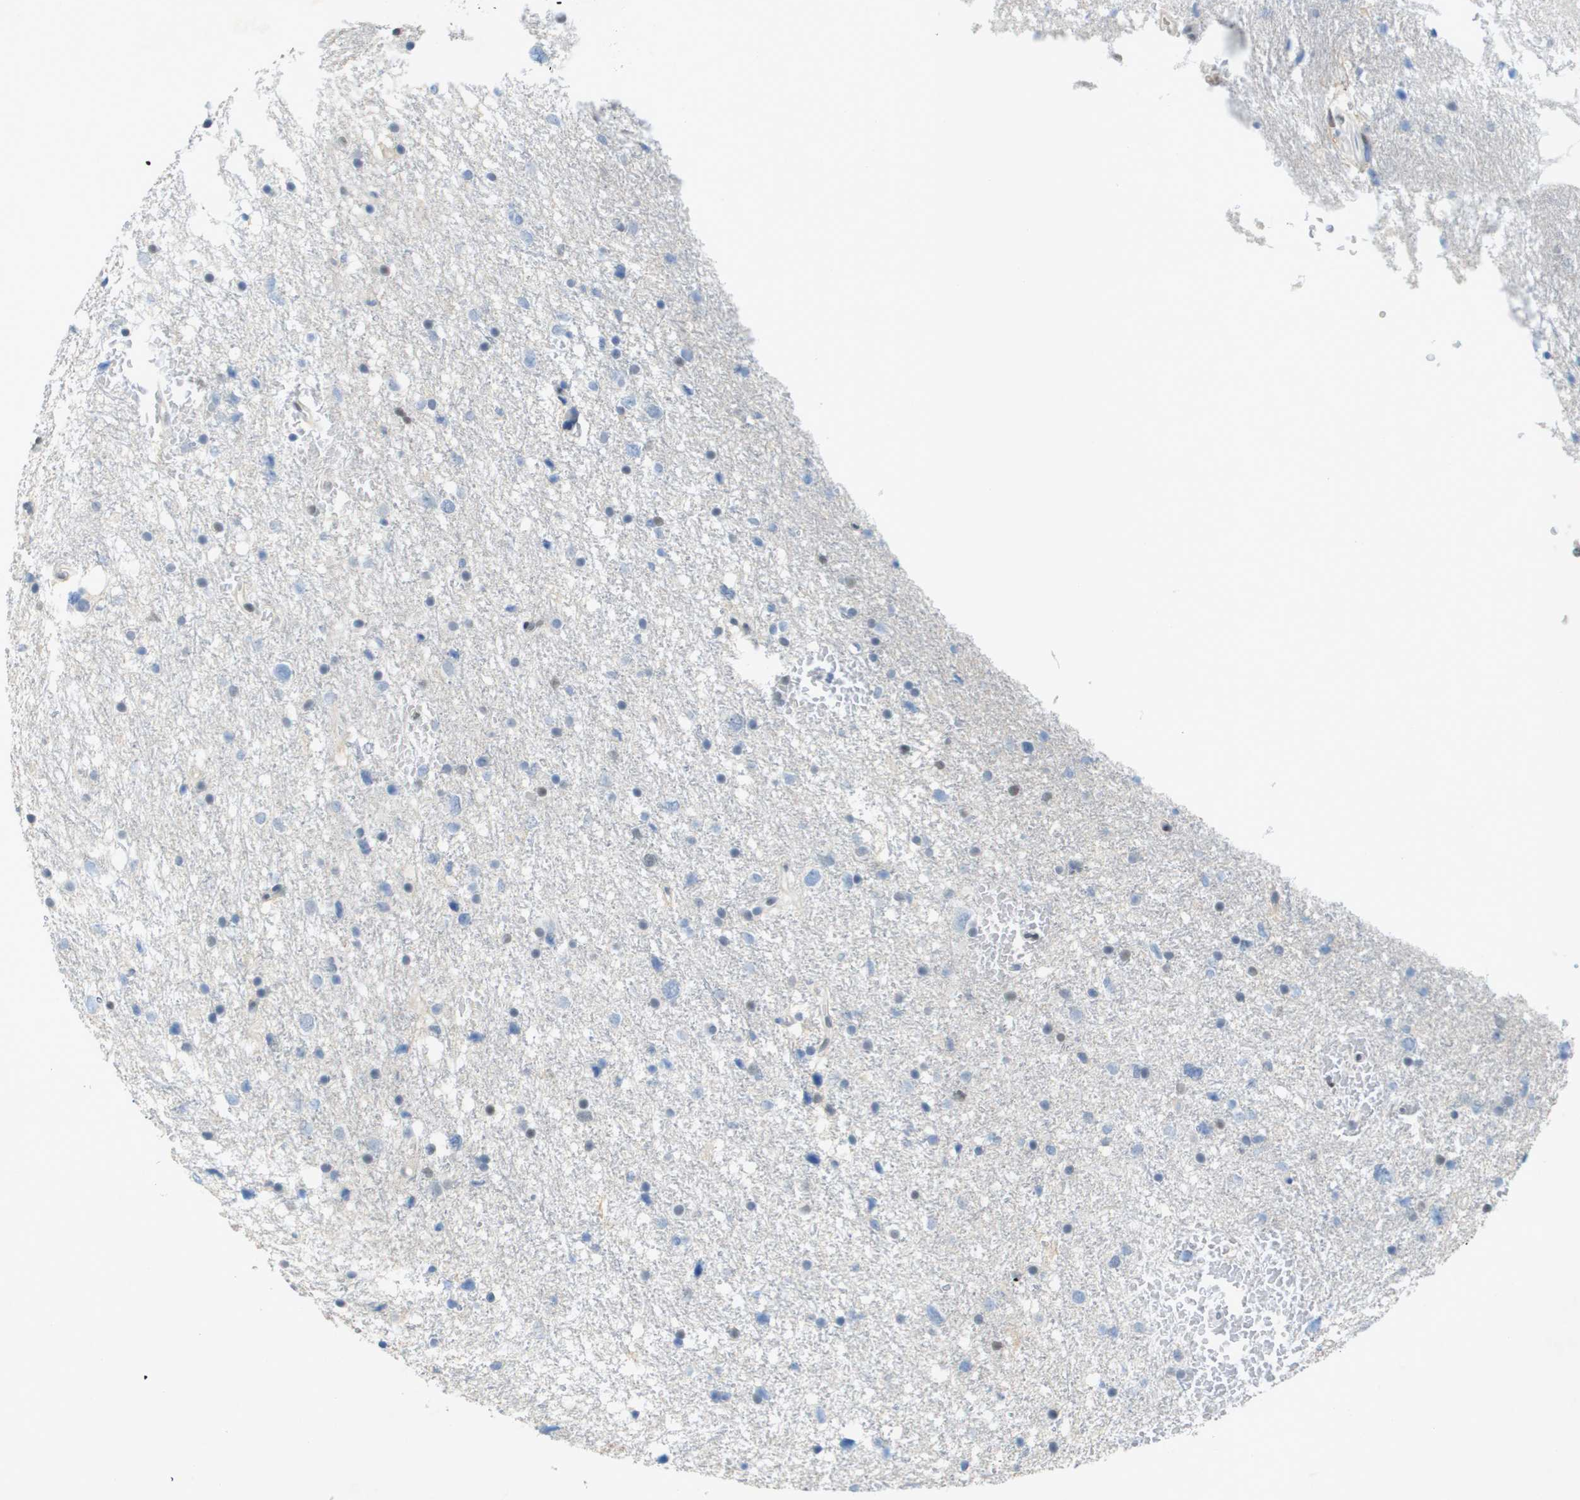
{"staining": {"intensity": "negative", "quantity": "none", "location": "none"}, "tissue": "glioma", "cell_type": "Tumor cells", "image_type": "cancer", "snomed": [{"axis": "morphology", "description": "Glioma, malignant, Low grade"}, {"axis": "topography", "description": "Brain"}], "caption": "A high-resolution photomicrograph shows immunohistochemistry staining of glioma, which demonstrates no significant expression in tumor cells.", "gene": "TP53RK", "patient": {"sex": "female", "age": 37}}